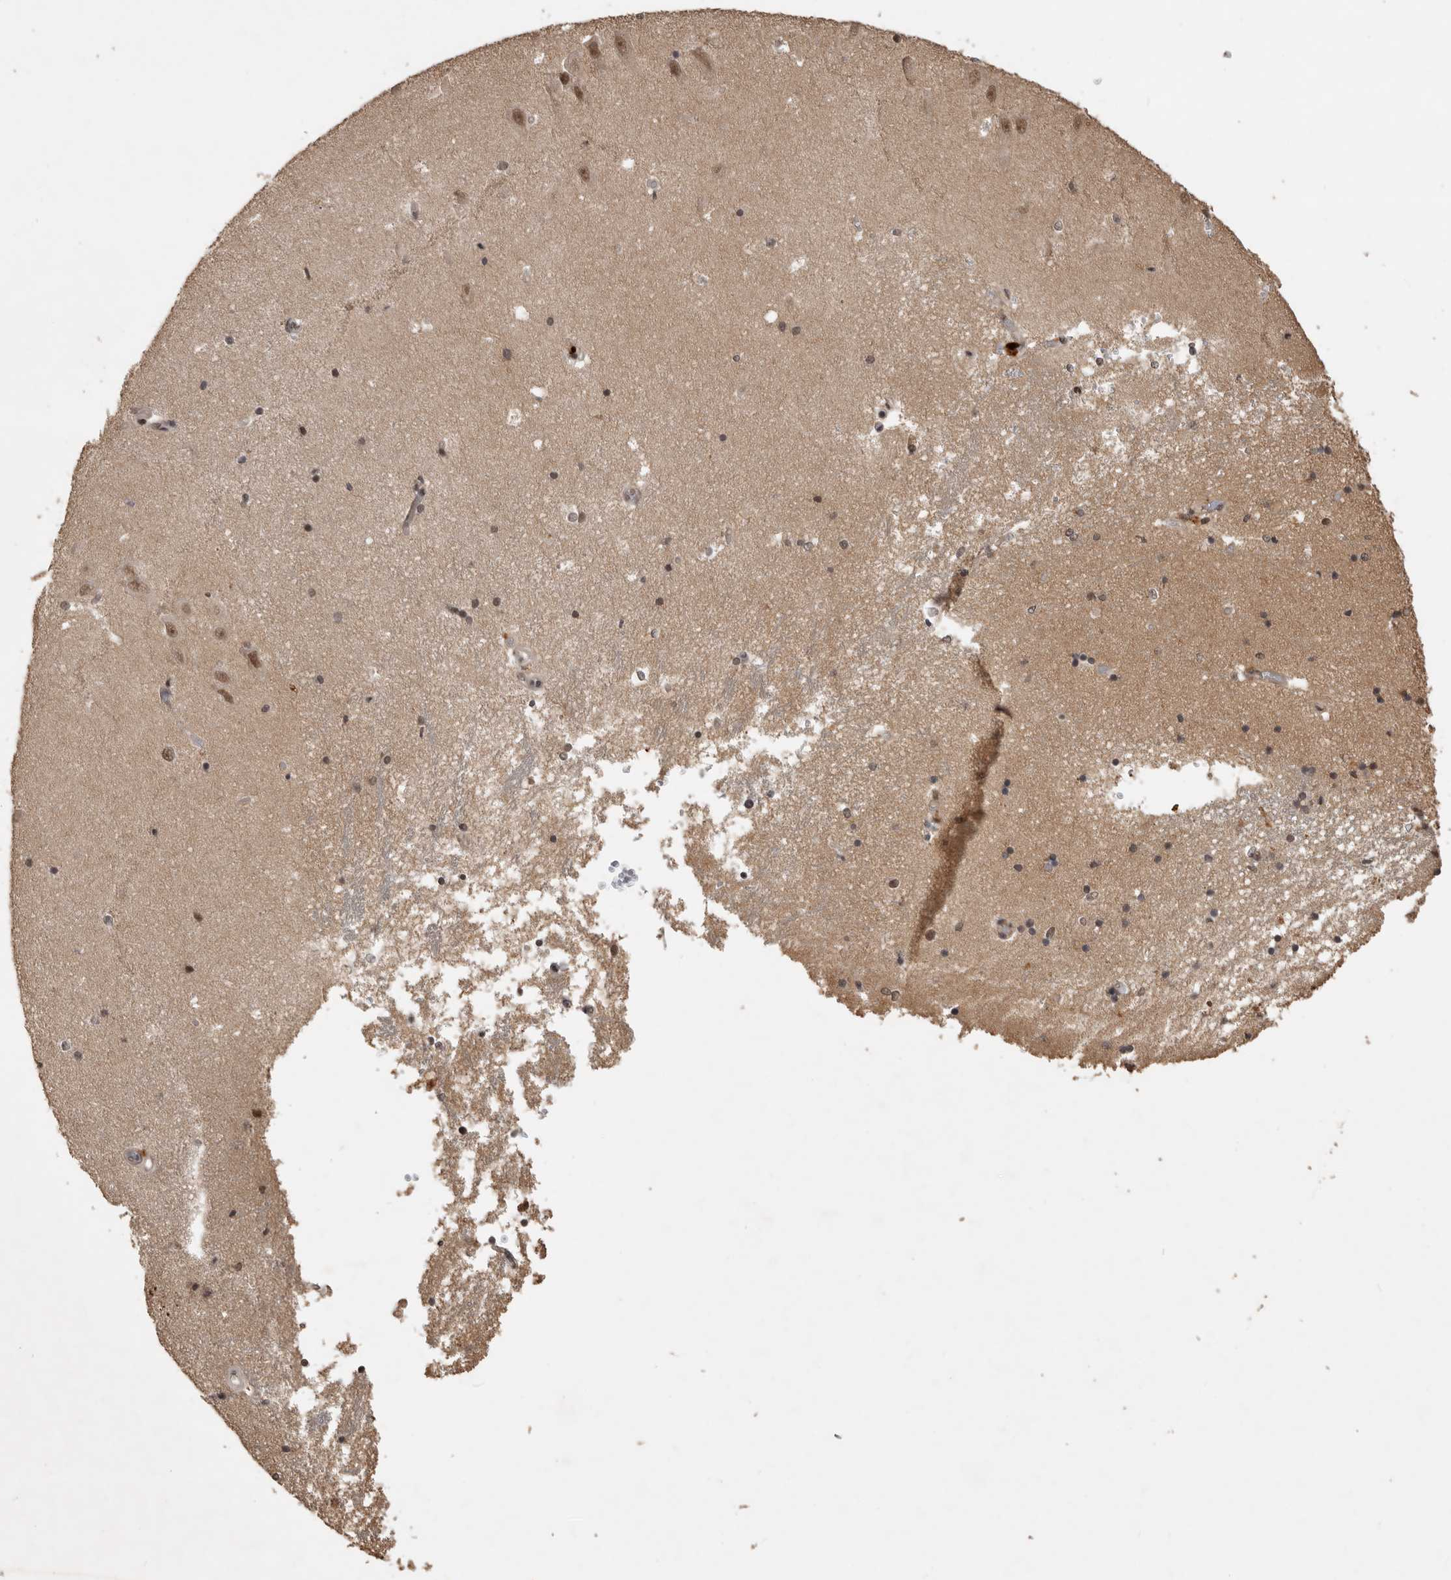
{"staining": {"intensity": "moderate", "quantity": "<25%", "location": "nuclear"}, "tissue": "hippocampus", "cell_type": "Glial cells", "image_type": "normal", "snomed": [{"axis": "morphology", "description": "Normal tissue, NOS"}, {"axis": "topography", "description": "Hippocampus"}], "caption": "IHC image of benign hippocampus: hippocampus stained using immunohistochemistry shows low levels of moderate protein expression localized specifically in the nuclear of glial cells, appearing as a nuclear brown color.", "gene": "CBLL1", "patient": {"sex": "male", "age": 45}}